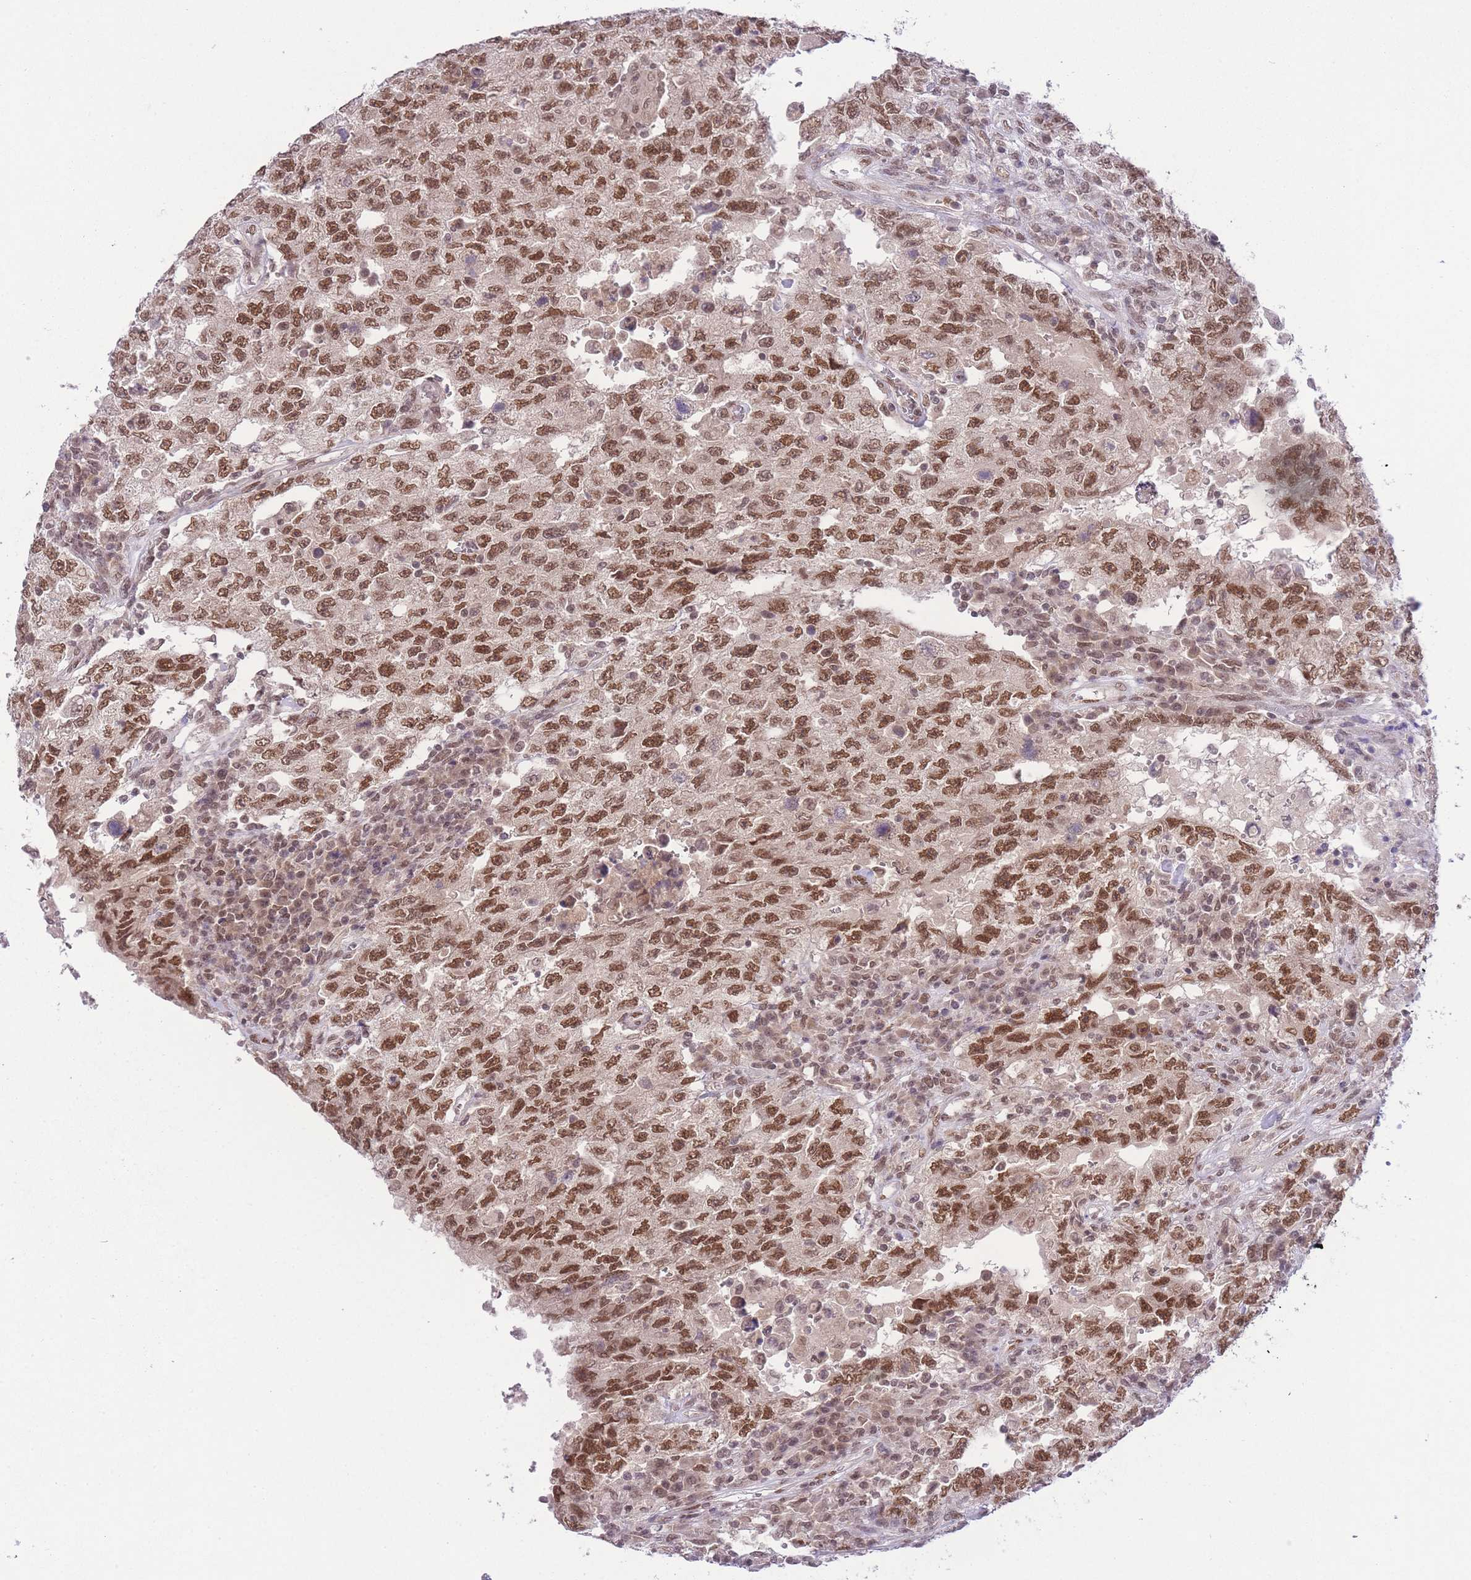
{"staining": {"intensity": "moderate", "quantity": ">75%", "location": "nuclear"}, "tissue": "testis cancer", "cell_type": "Tumor cells", "image_type": "cancer", "snomed": [{"axis": "morphology", "description": "Carcinoma, Embryonal, NOS"}, {"axis": "topography", "description": "Testis"}], "caption": "The image demonstrates a brown stain indicating the presence of a protein in the nuclear of tumor cells in embryonal carcinoma (testis). (Stains: DAB (3,3'-diaminobenzidine) in brown, nuclei in blue, Microscopy: brightfield microscopy at high magnification).", "gene": "TMED3", "patient": {"sex": "male", "age": 26}}